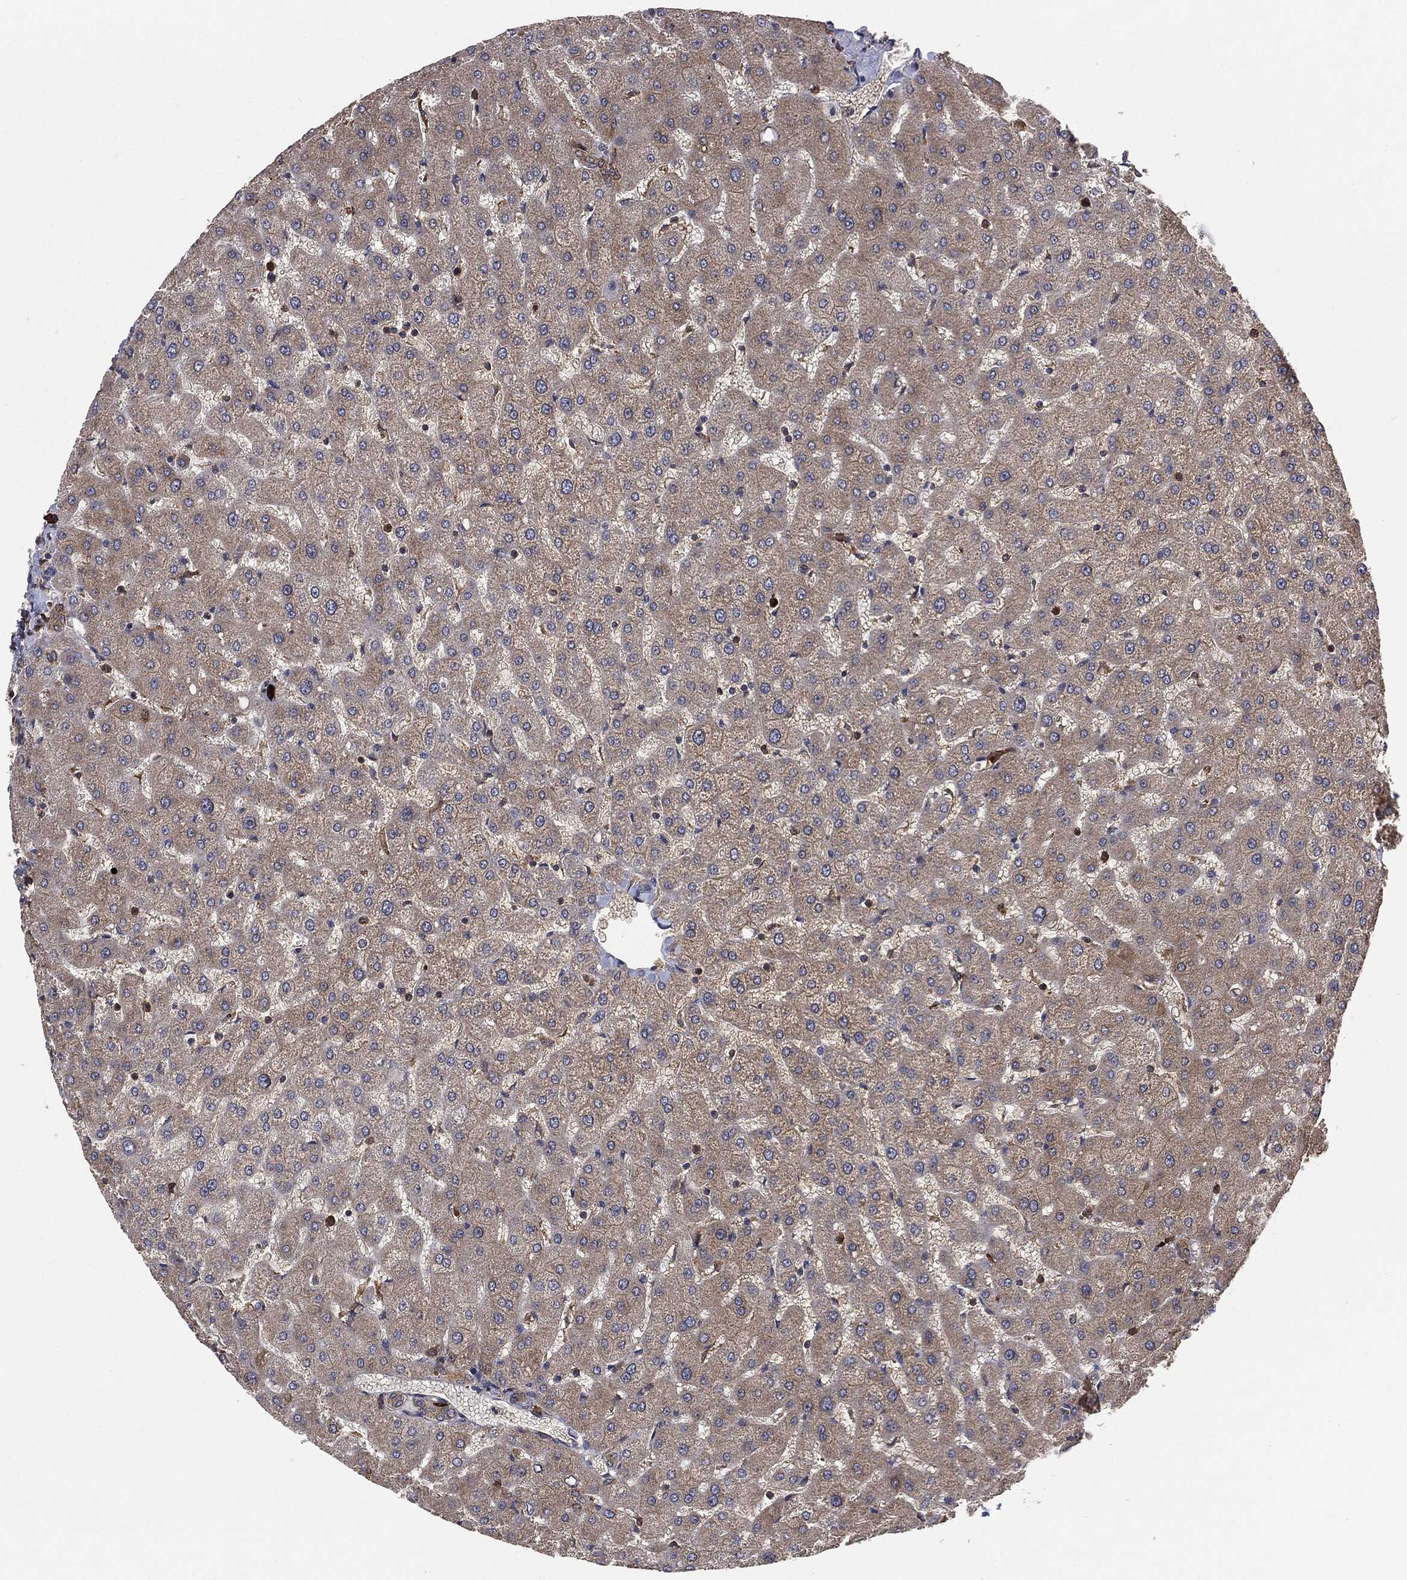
{"staining": {"intensity": "weak", "quantity": "25%-75%", "location": "cytoplasmic/membranous"}, "tissue": "liver", "cell_type": "Cholangiocytes", "image_type": "normal", "snomed": [{"axis": "morphology", "description": "Normal tissue, NOS"}, {"axis": "topography", "description": "Liver"}], "caption": "Weak cytoplasmic/membranous positivity for a protein is identified in approximately 25%-75% of cholangiocytes of benign liver using immunohistochemistry (IHC).", "gene": "NME1", "patient": {"sex": "female", "age": 50}}